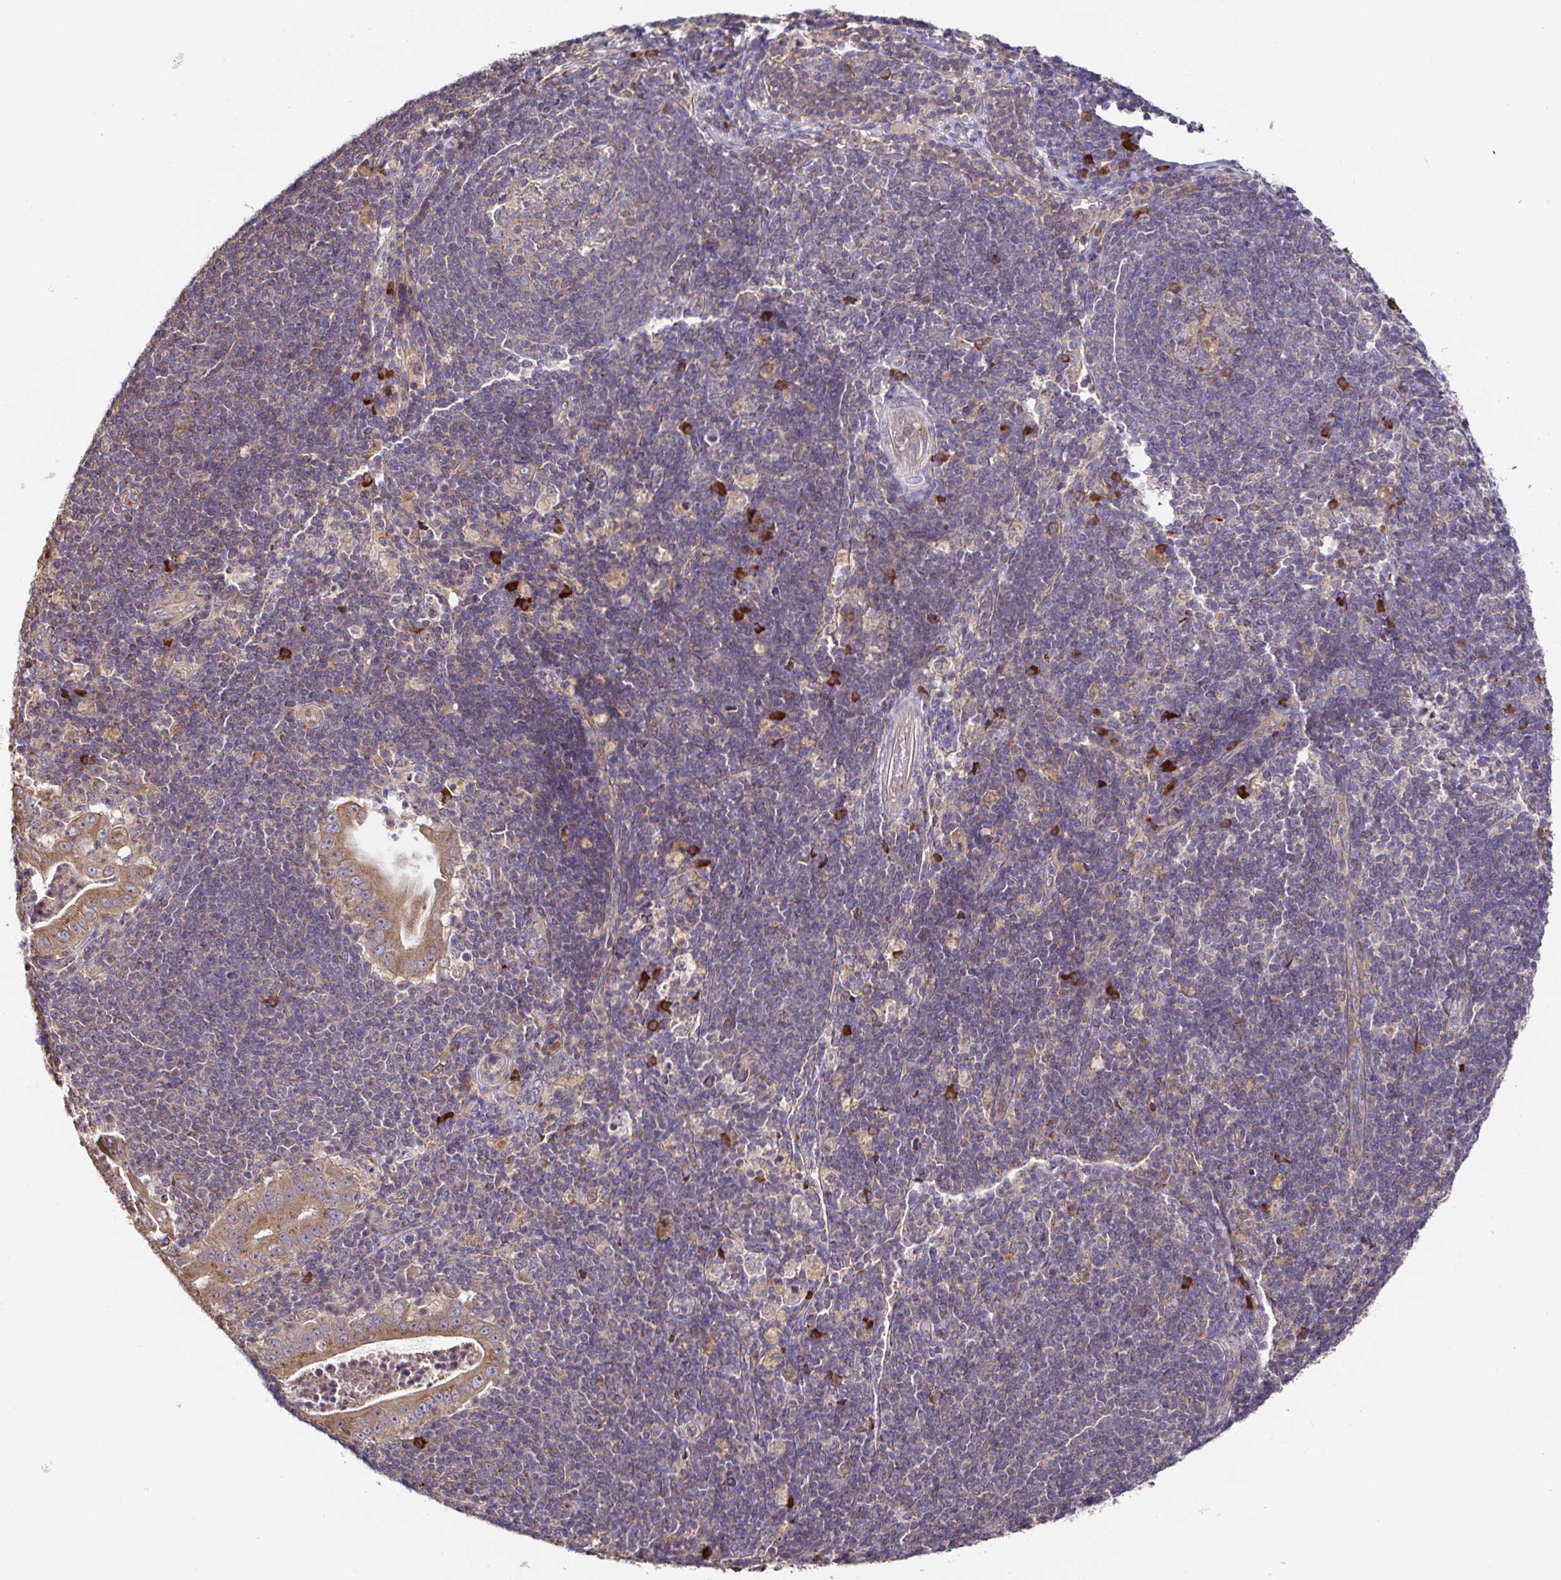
{"staining": {"intensity": "moderate", "quantity": ">75%", "location": "cytoplasmic/membranous"}, "tissue": "pancreatic cancer", "cell_type": "Tumor cells", "image_type": "cancer", "snomed": [{"axis": "morphology", "description": "Adenocarcinoma, NOS"}, {"axis": "topography", "description": "Pancreas"}], "caption": "This micrograph shows IHC staining of pancreatic cancer, with medium moderate cytoplasmic/membranous positivity in about >75% of tumor cells.", "gene": "ELP1", "patient": {"sex": "male", "age": 71}}